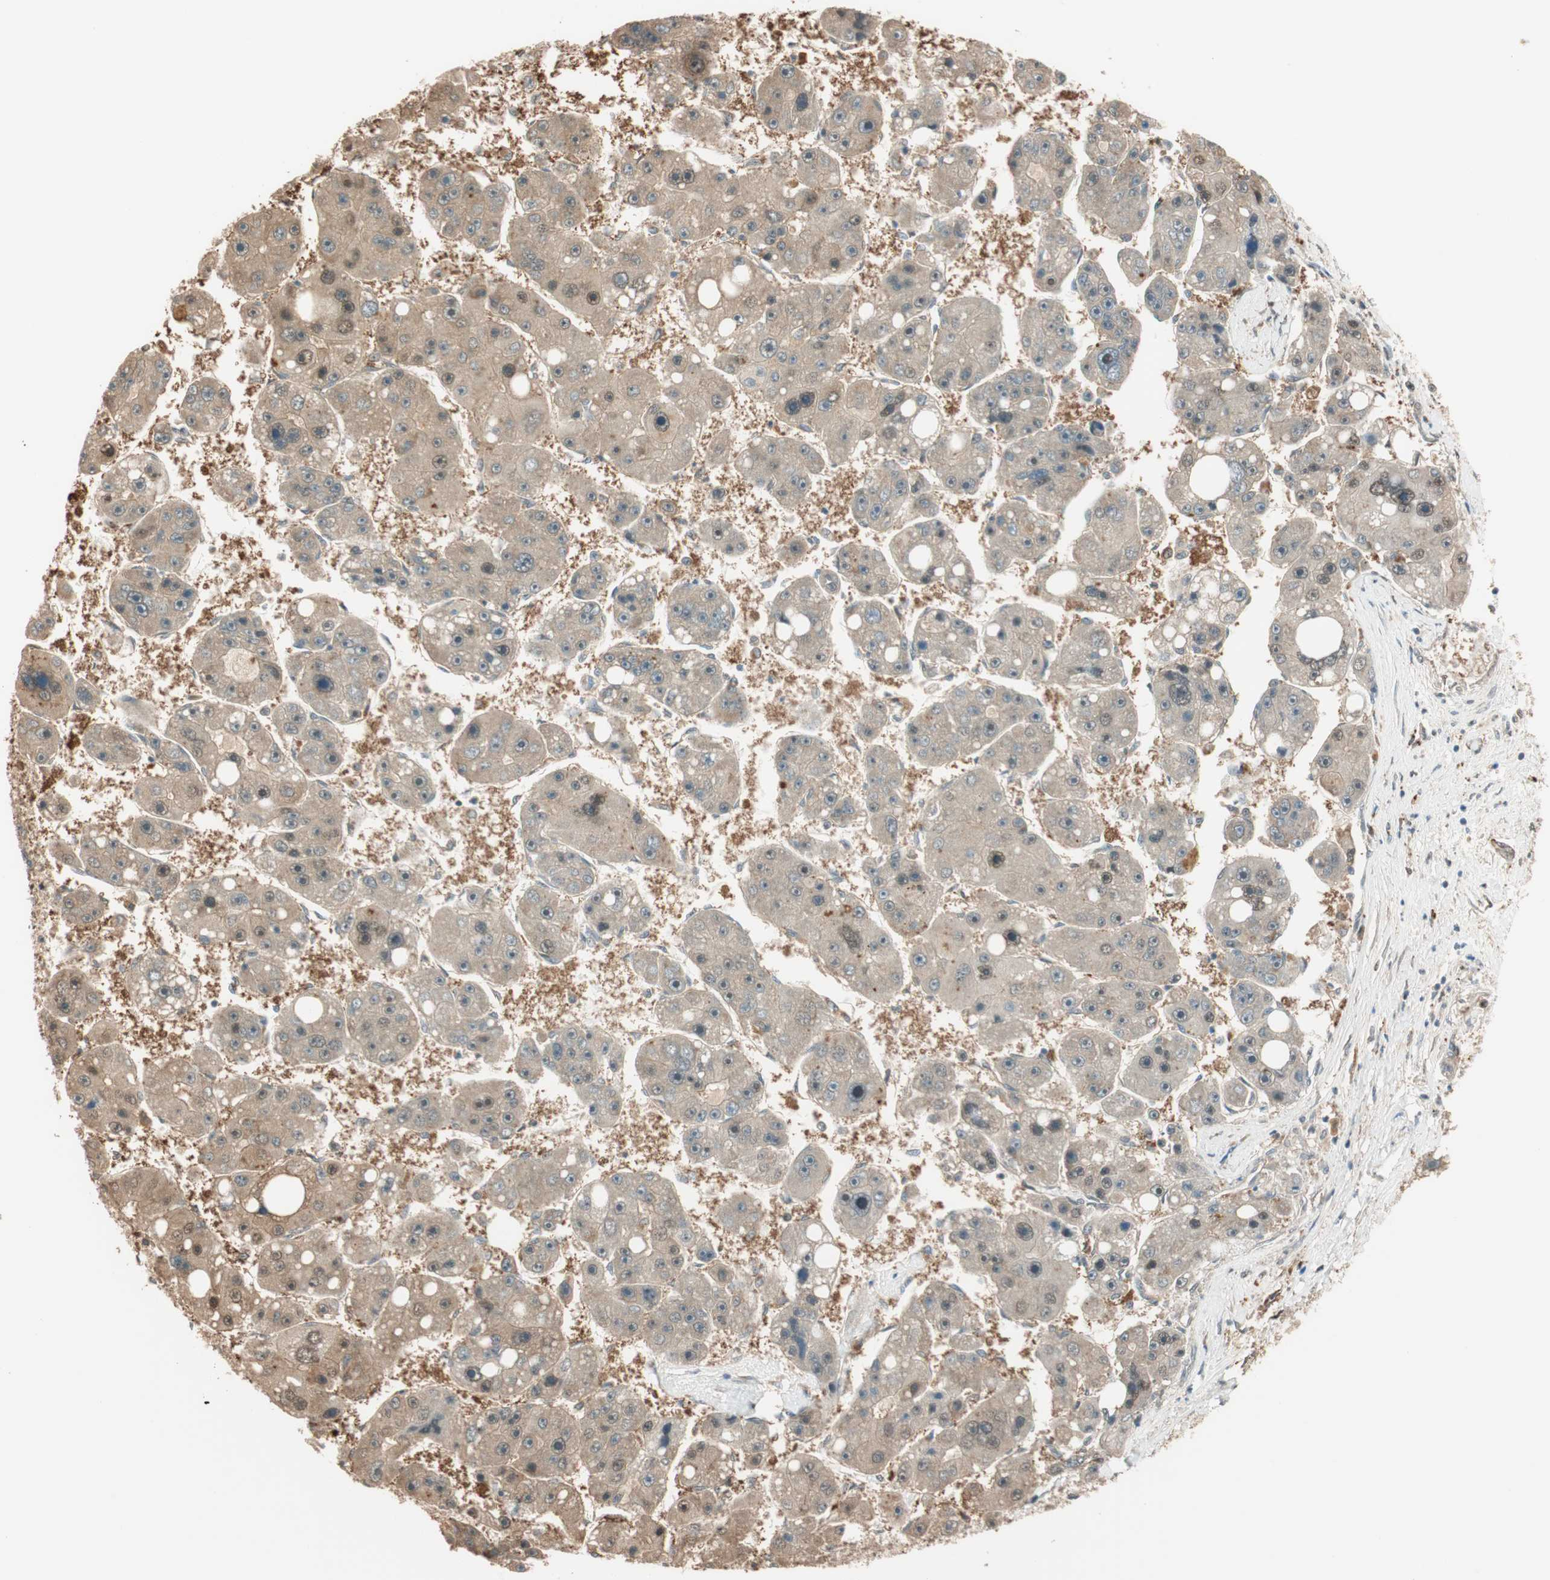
{"staining": {"intensity": "negative", "quantity": "none", "location": "none"}, "tissue": "liver cancer", "cell_type": "Tumor cells", "image_type": "cancer", "snomed": [{"axis": "morphology", "description": "Carcinoma, Hepatocellular, NOS"}, {"axis": "topography", "description": "Liver"}], "caption": "IHC image of human liver cancer (hepatocellular carcinoma) stained for a protein (brown), which demonstrates no positivity in tumor cells. (Brightfield microscopy of DAB IHC at high magnification).", "gene": "ZNF443", "patient": {"sex": "female", "age": 61}}